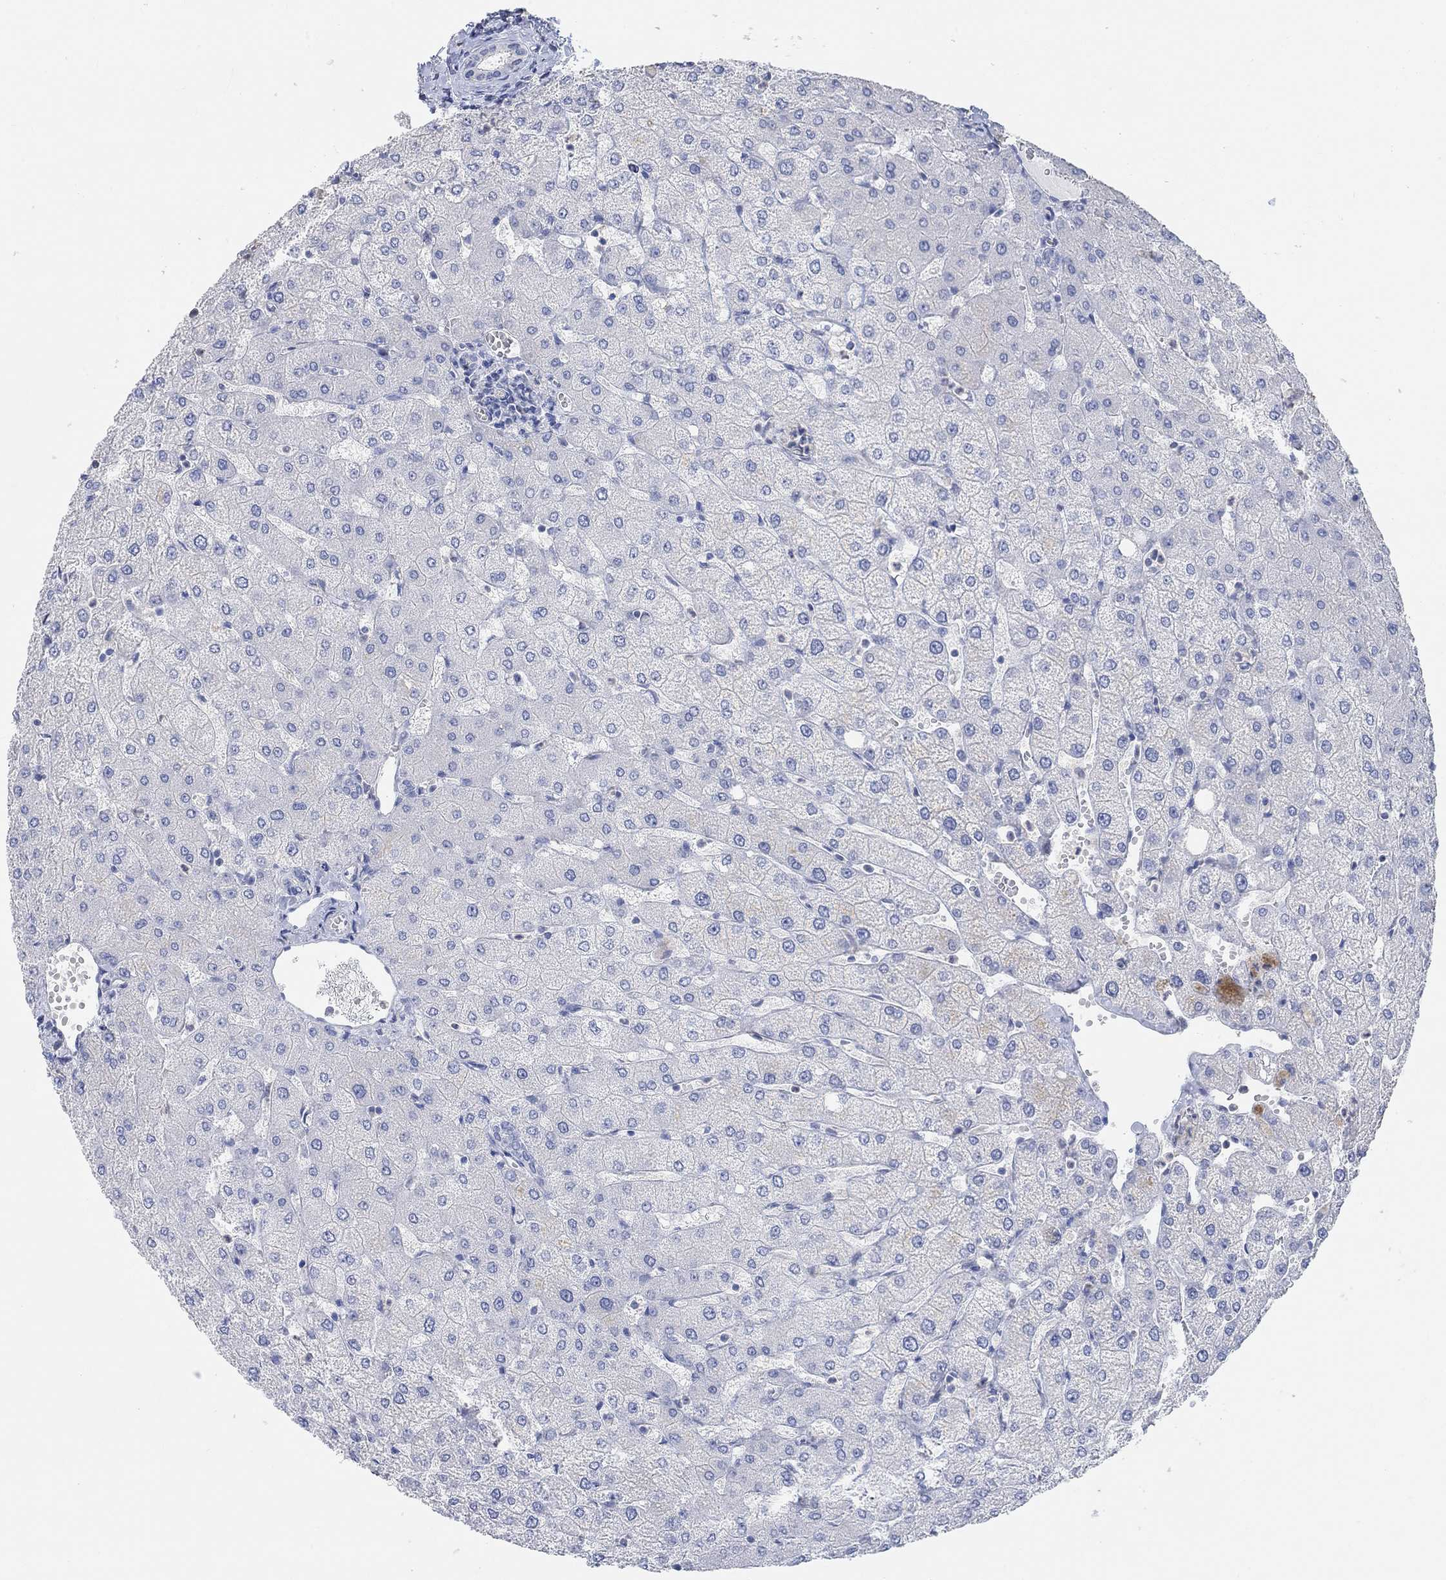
{"staining": {"intensity": "negative", "quantity": "none", "location": "none"}, "tissue": "liver", "cell_type": "Cholangiocytes", "image_type": "normal", "snomed": [{"axis": "morphology", "description": "Normal tissue, NOS"}, {"axis": "topography", "description": "Liver"}], "caption": "This is a image of IHC staining of unremarkable liver, which shows no staining in cholangiocytes.", "gene": "NLRP14", "patient": {"sex": "female", "age": 54}}